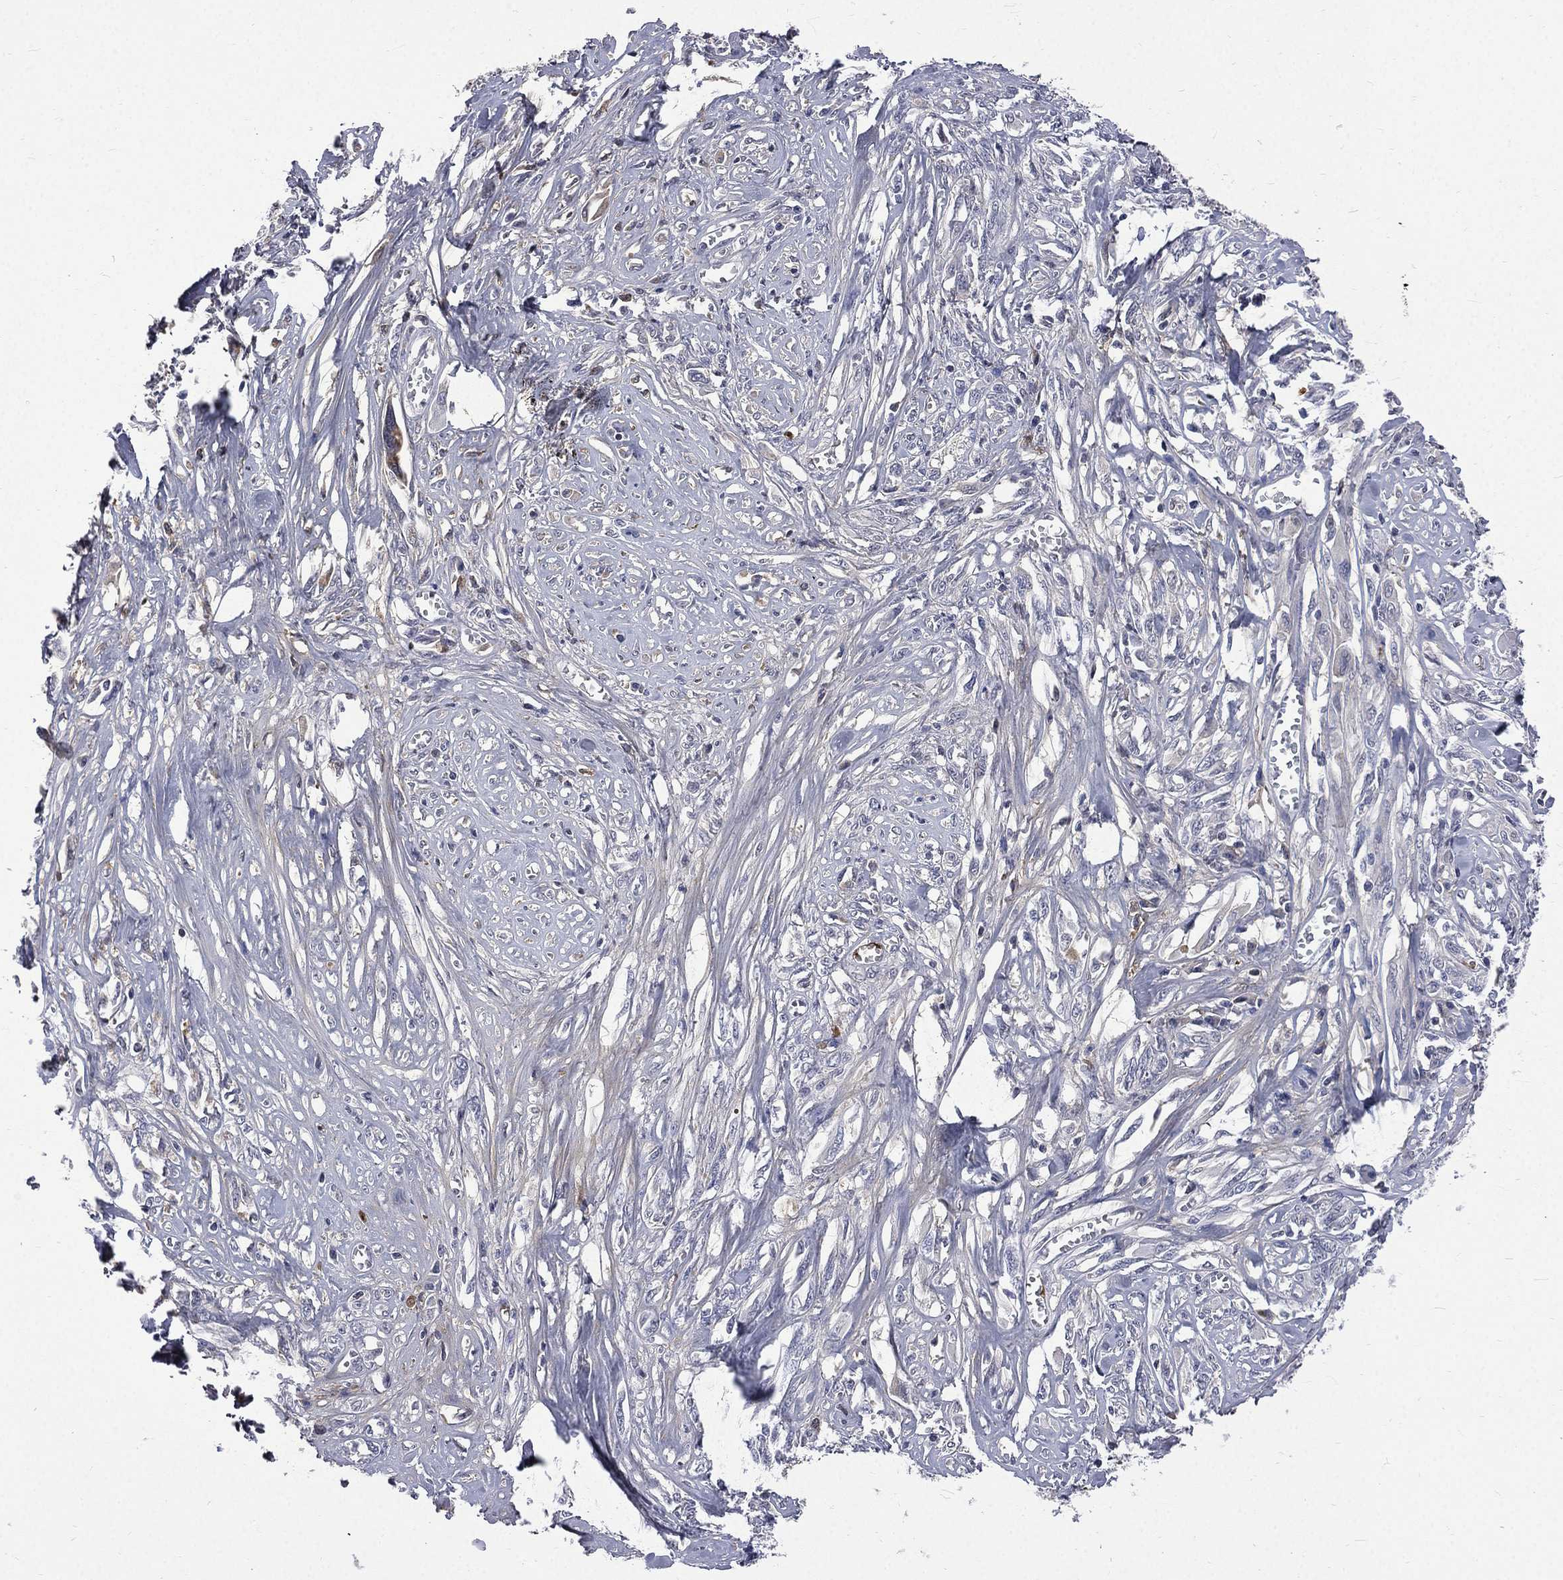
{"staining": {"intensity": "negative", "quantity": "none", "location": "none"}, "tissue": "melanoma", "cell_type": "Tumor cells", "image_type": "cancer", "snomed": [{"axis": "morphology", "description": "Malignant melanoma, NOS"}, {"axis": "topography", "description": "Skin"}], "caption": "DAB immunohistochemical staining of melanoma demonstrates no significant expression in tumor cells.", "gene": "FGG", "patient": {"sex": "female", "age": 91}}